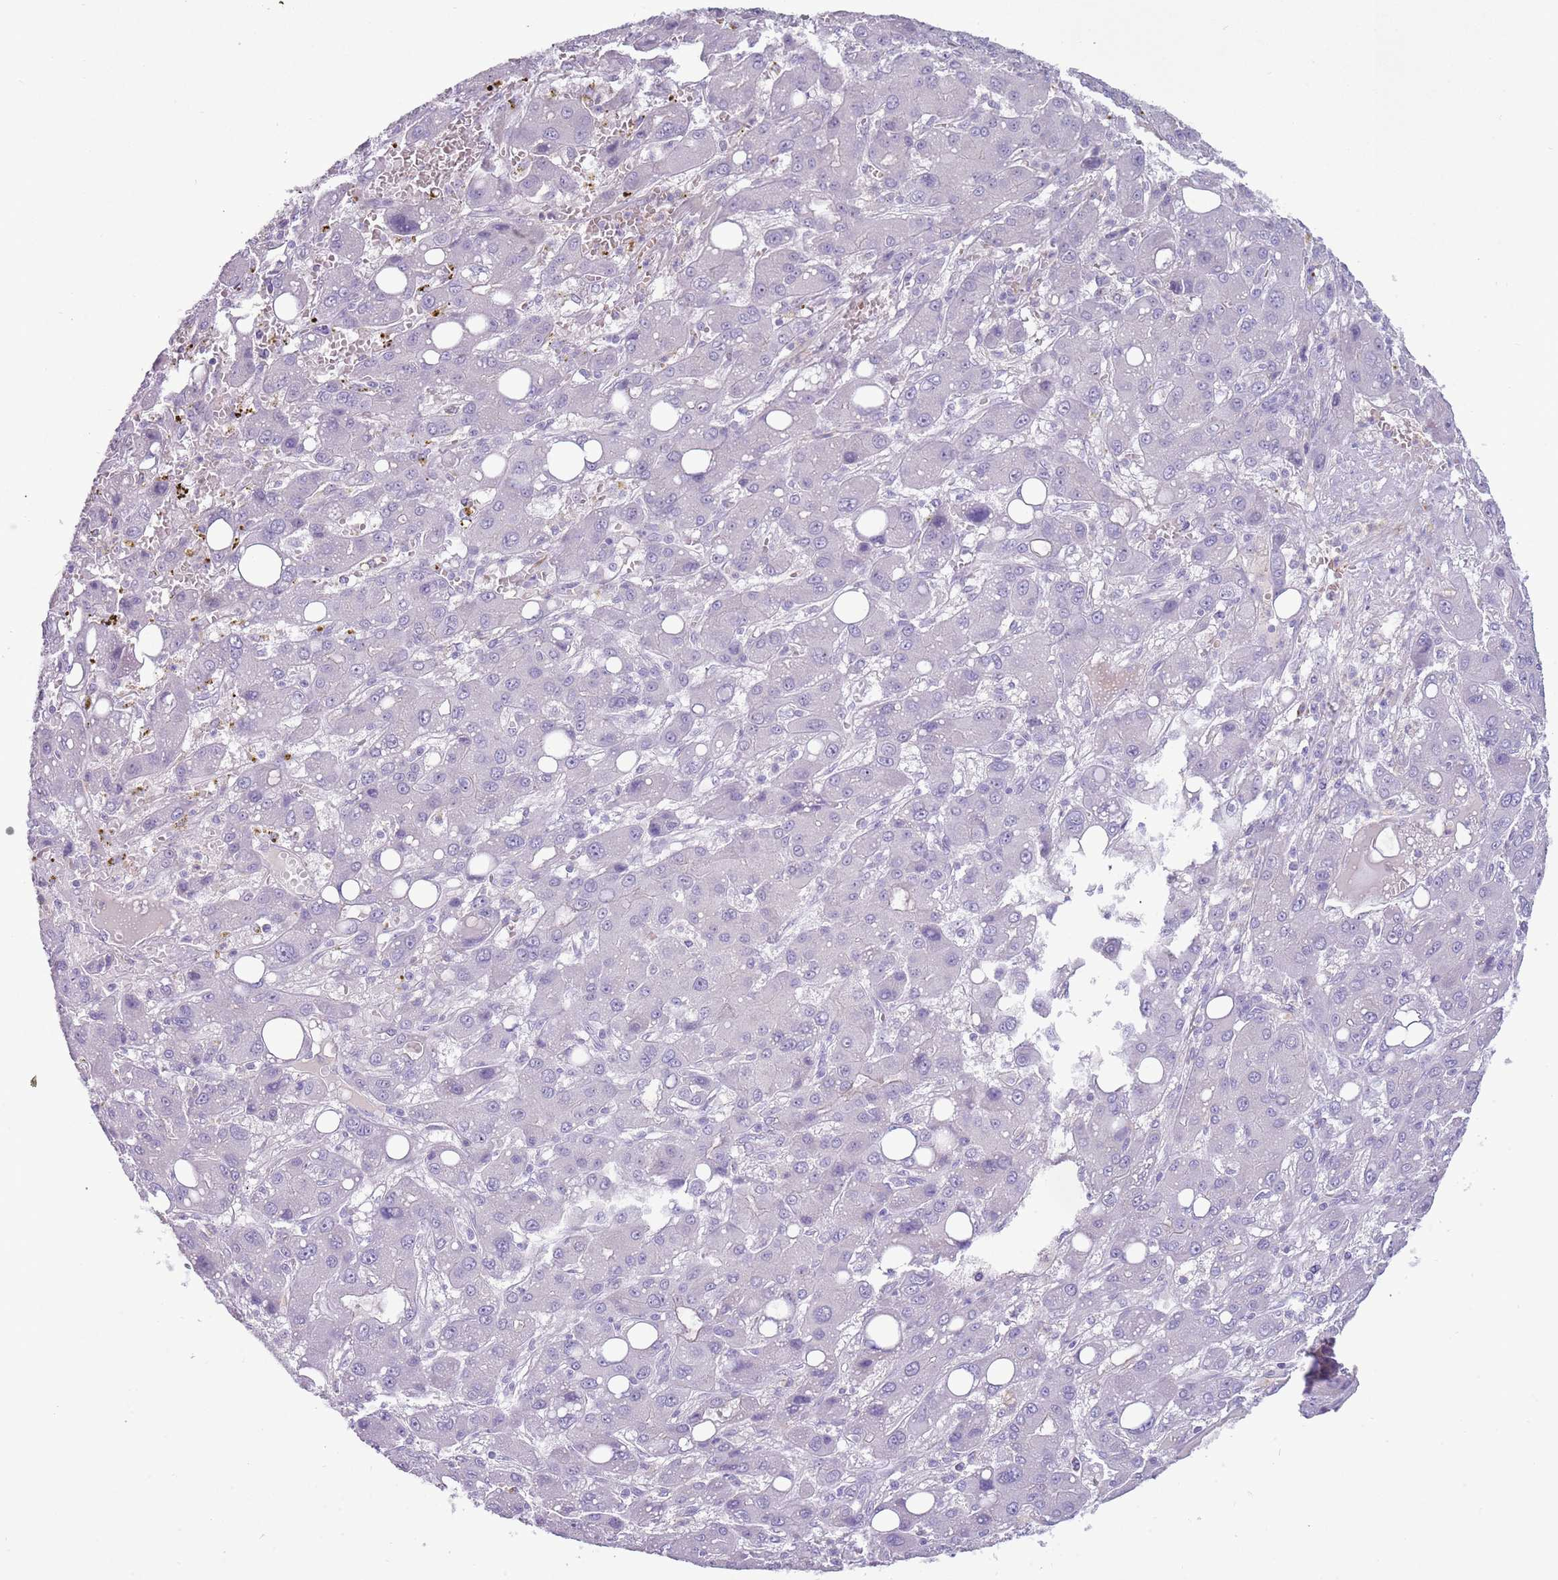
{"staining": {"intensity": "negative", "quantity": "none", "location": "none"}, "tissue": "liver cancer", "cell_type": "Tumor cells", "image_type": "cancer", "snomed": [{"axis": "morphology", "description": "Carcinoma, Hepatocellular, NOS"}, {"axis": "topography", "description": "Liver"}], "caption": "An immunohistochemistry (IHC) histopathology image of hepatocellular carcinoma (liver) is shown. There is no staining in tumor cells of hepatocellular carcinoma (liver).", "gene": "NBPF6", "patient": {"sex": "male", "age": 55}}